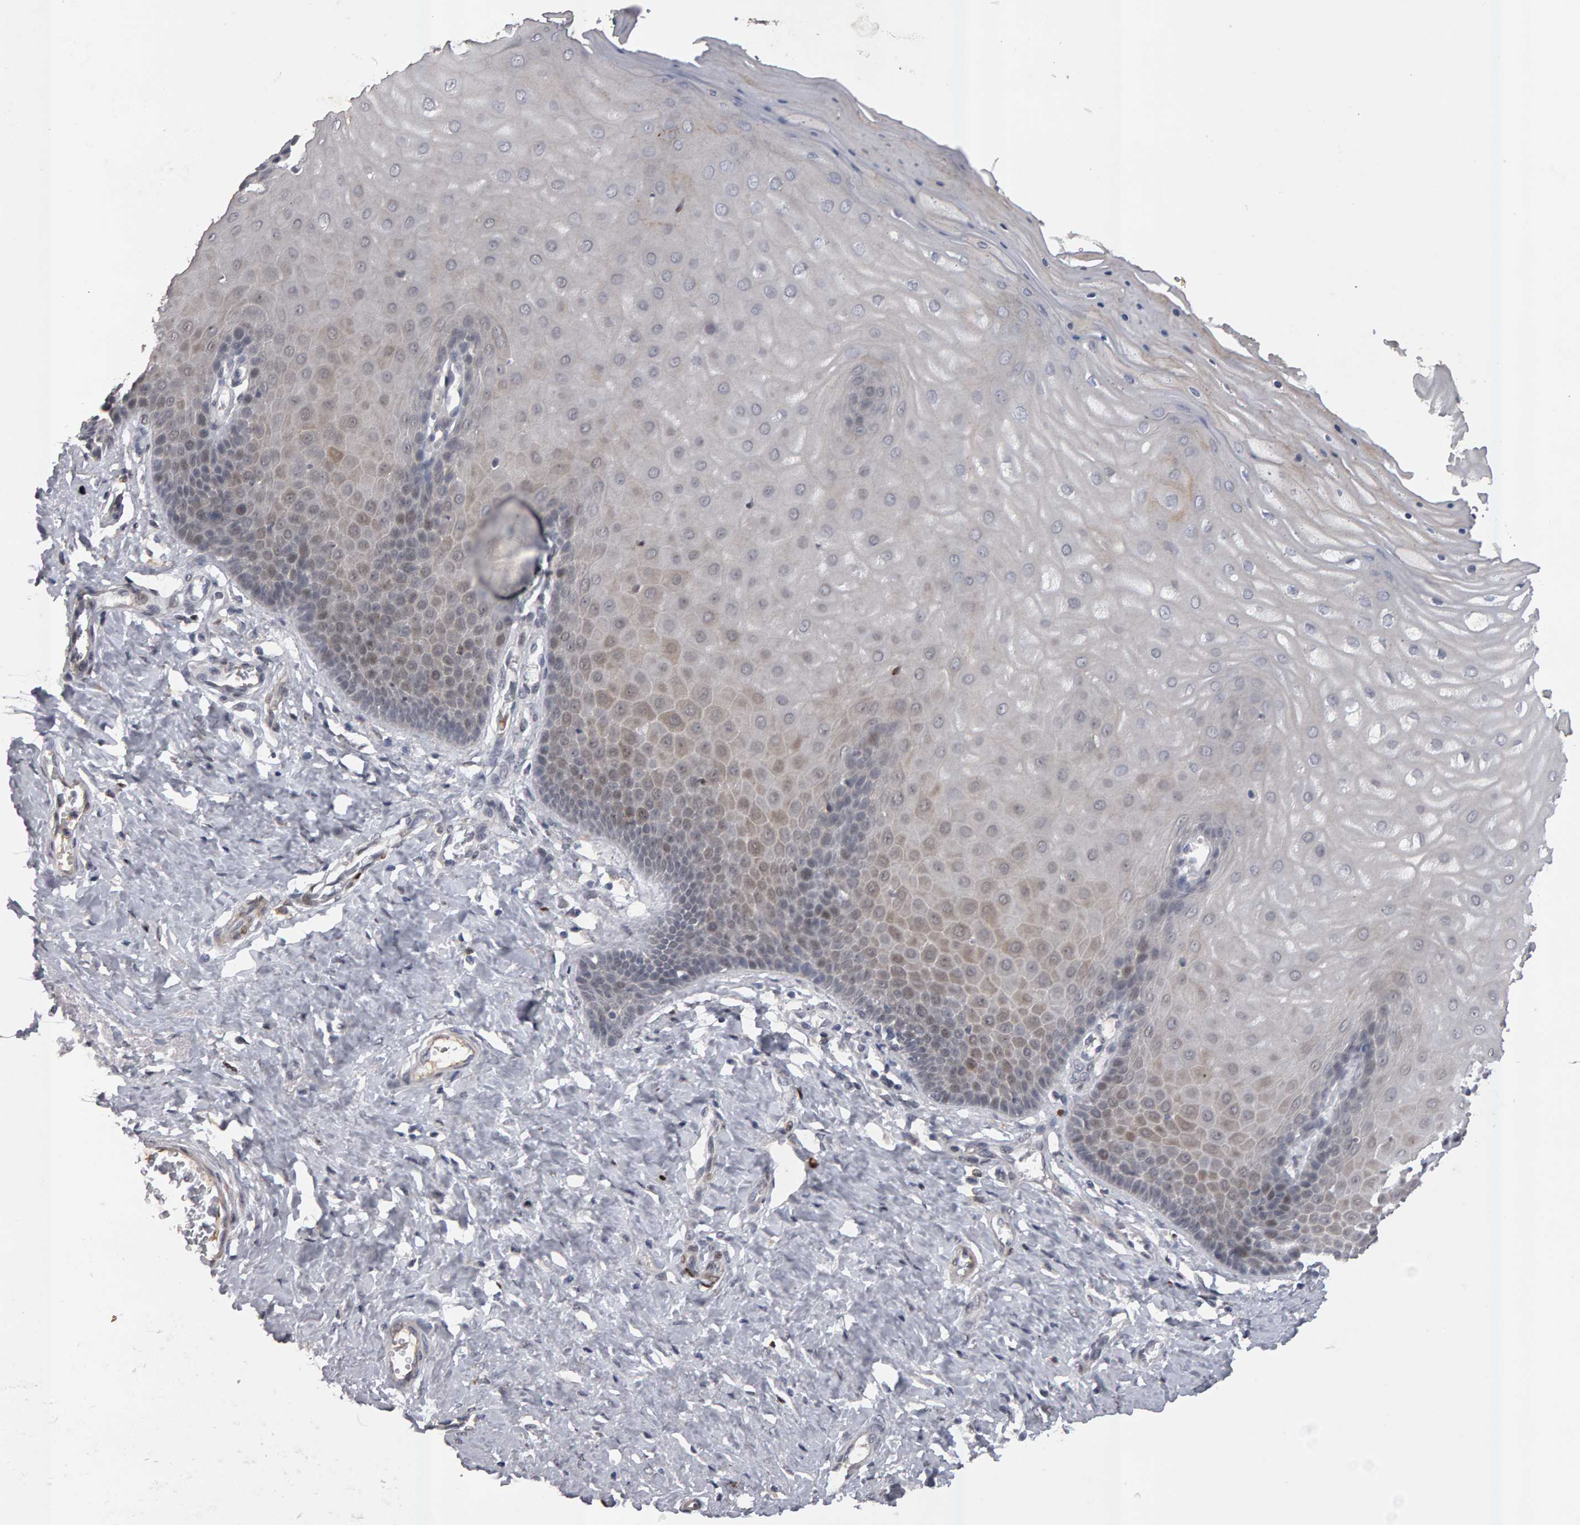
{"staining": {"intensity": "negative", "quantity": "none", "location": "none"}, "tissue": "cervix", "cell_type": "Glandular cells", "image_type": "normal", "snomed": [{"axis": "morphology", "description": "Normal tissue, NOS"}, {"axis": "topography", "description": "Cervix"}], "caption": "This is a image of IHC staining of normal cervix, which shows no staining in glandular cells.", "gene": "IPO8", "patient": {"sex": "female", "age": 55}}